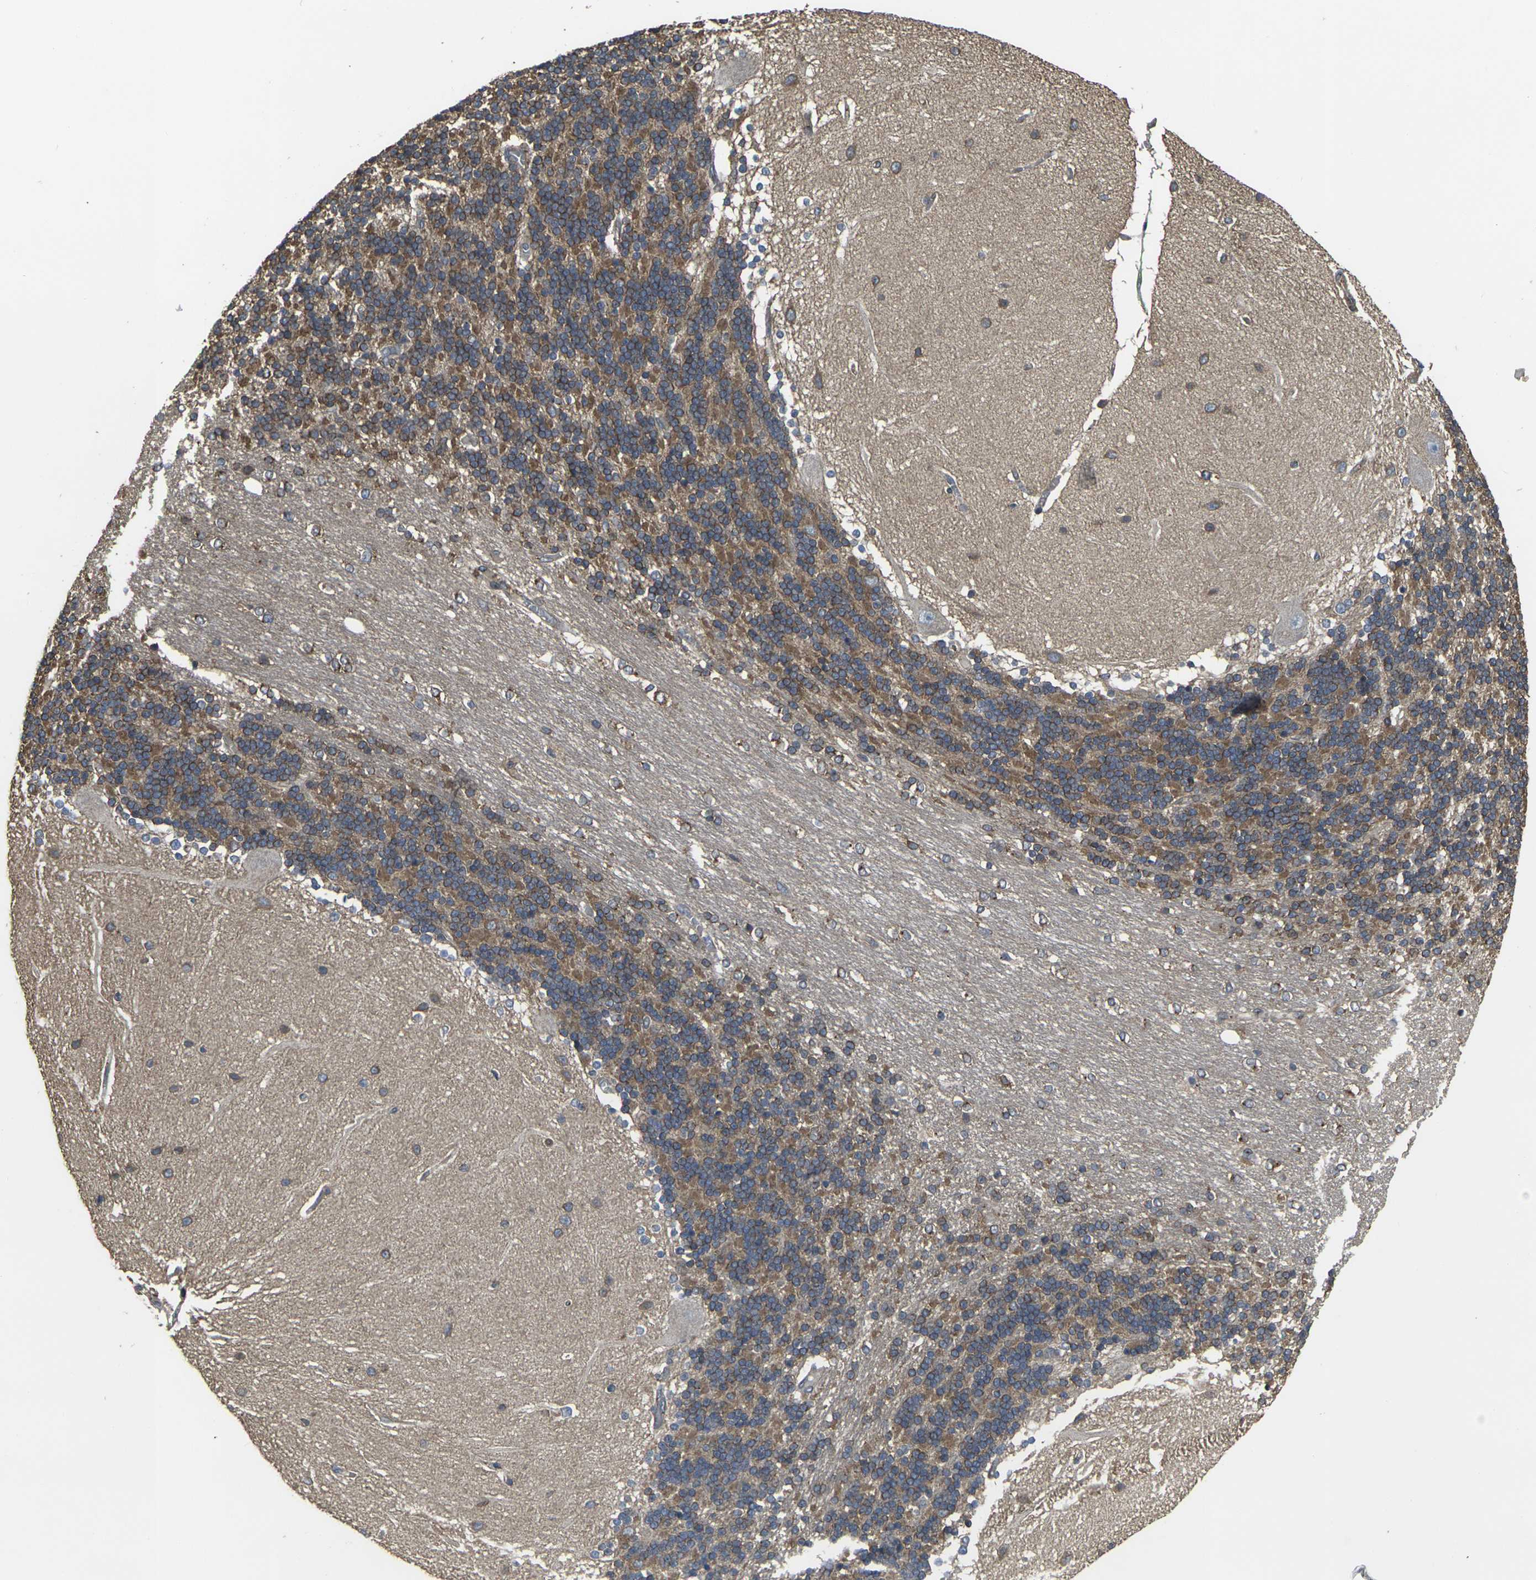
{"staining": {"intensity": "moderate", "quantity": ">75%", "location": "cytoplasmic/membranous"}, "tissue": "cerebellum", "cell_type": "Cells in granular layer", "image_type": "normal", "snomed": [{"axis": "morphology", "description": "Normal tissue, NOS"}, {"axis": "topography", "description": "Cerebellum"}], "caption": "This histopathology image shows benign cerebellum stained with immunohistochemistry to label a protein in brown. The cytoplasmic/membranous of cells in granular layer show moderate positivity for the protein. Nuclei are counter-stained blue.", "gene": "PRKACB", "patient": {"sex": "female", "age": 54}}